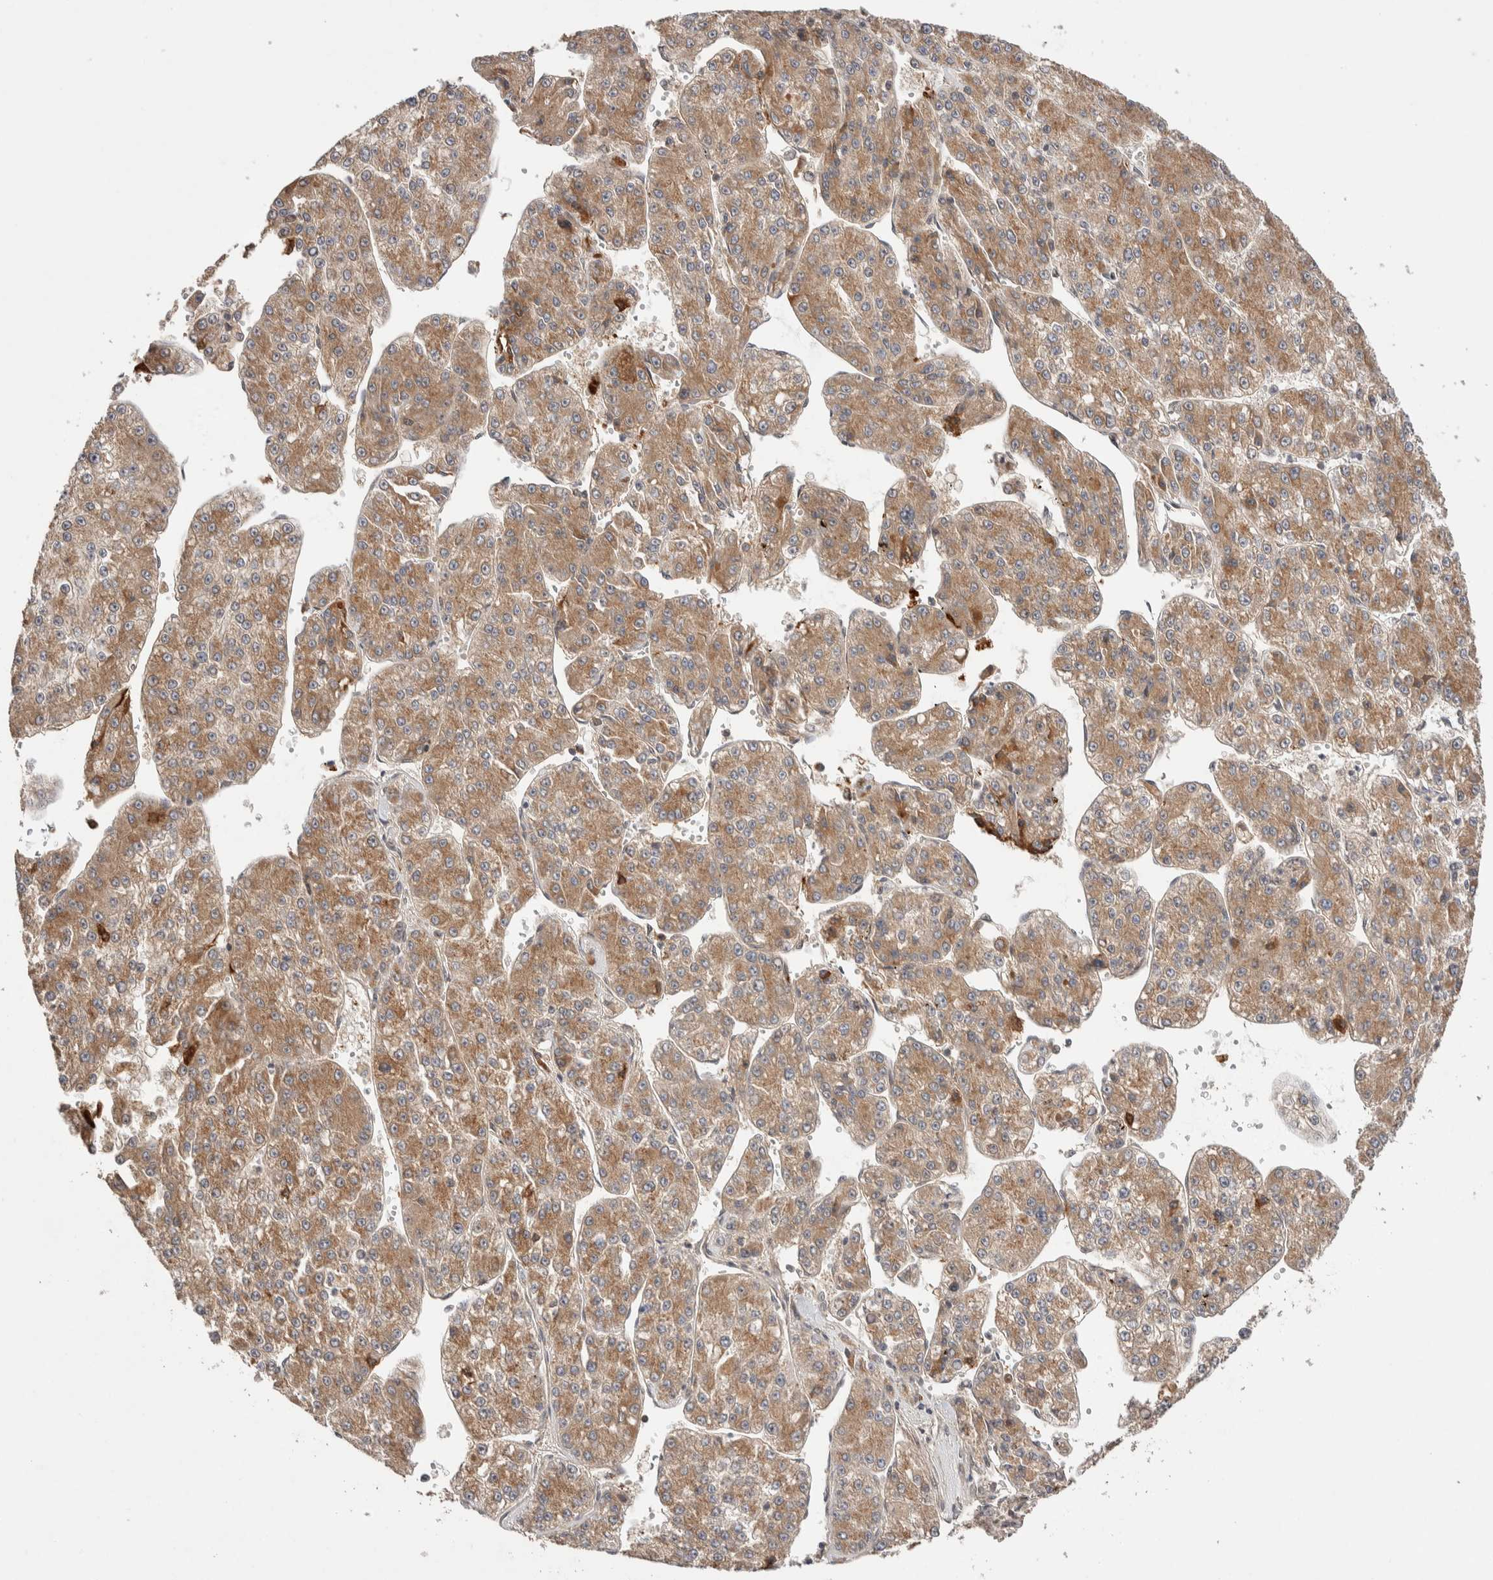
{"staining": {"intensity": "moderate", "quantity": ">75%", "location": "cytoplasmic/membranous"}, "tissue": "liver cancer", "cell_type": "Tumor cells", "image_type": "cancer", "snomed": [{"axis": "morphology", "description": "Carcinoma, Hepatocellular, NOS"}, {"axis": "topography", "description": "Liver"}], "caption": "This micrograph displays immunohistochemistry (IHC) staining of human liver cancer (hepatocellular carcinoma), with medium moderate cytoplasmic/membranous positivity in approximately >75% of tumor cells.", "gene": "PRDM15", "patient": {"sex": "female", "age": 73}}